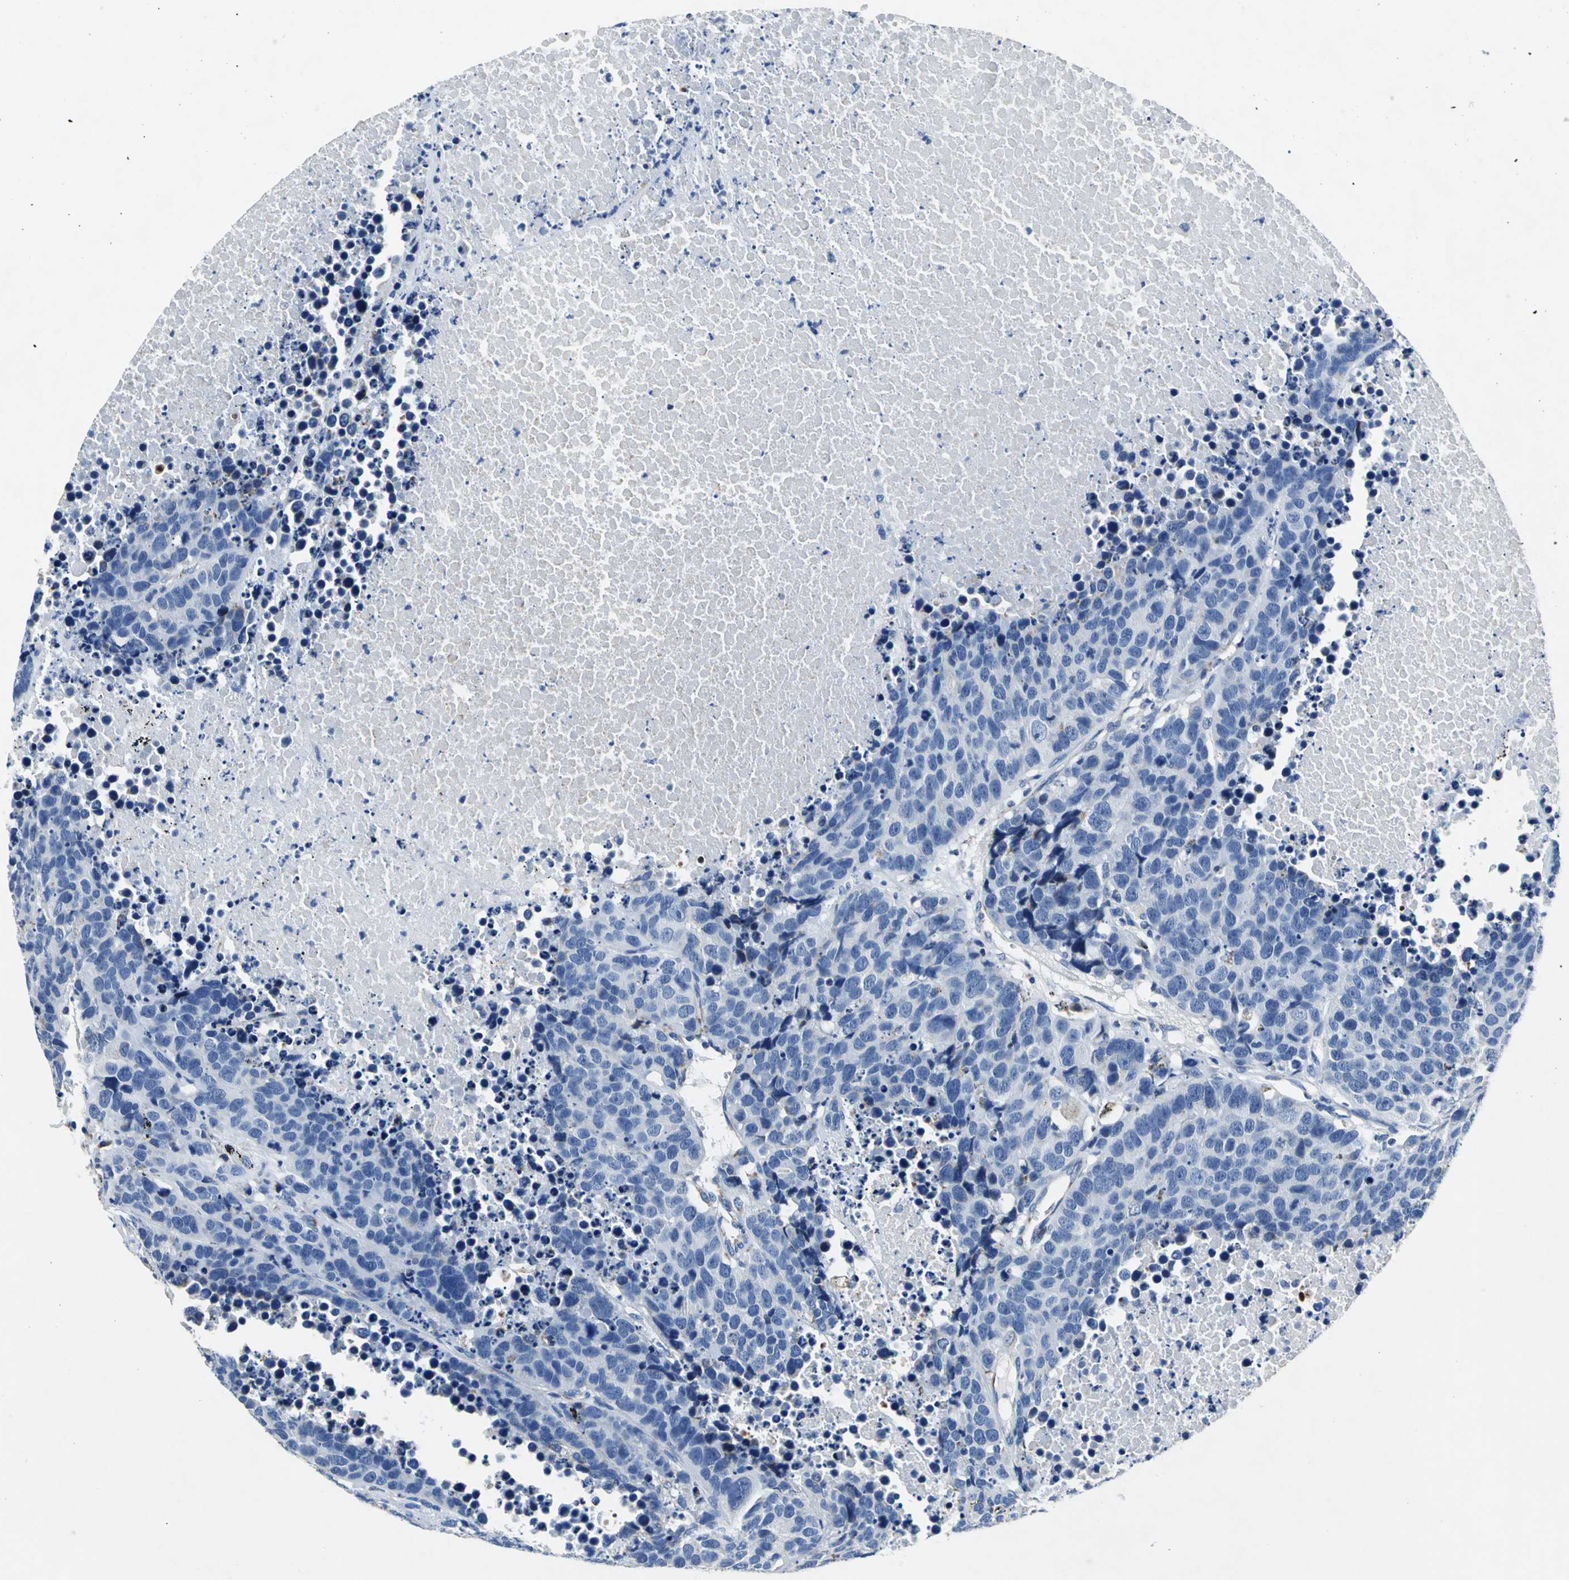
{"staining": {"intensity": "negative", "quantity": "none", "location": "none"}, "tissue": "carcinoid", "cell_type": "Tumor cells", "image_type": "cancer", "snomed": [{"axis": "morphology", "description": "Carcinoid, malignant, NOS"}, {"axis": "topography", "description": "Lung"}], "caption": "DAB immunohistochemical staining of human malignant carcinoid exhibits no significant positivity in tumor cells.", "gene": "IFI6", "patient": {"sex": "male", "age": 60}}